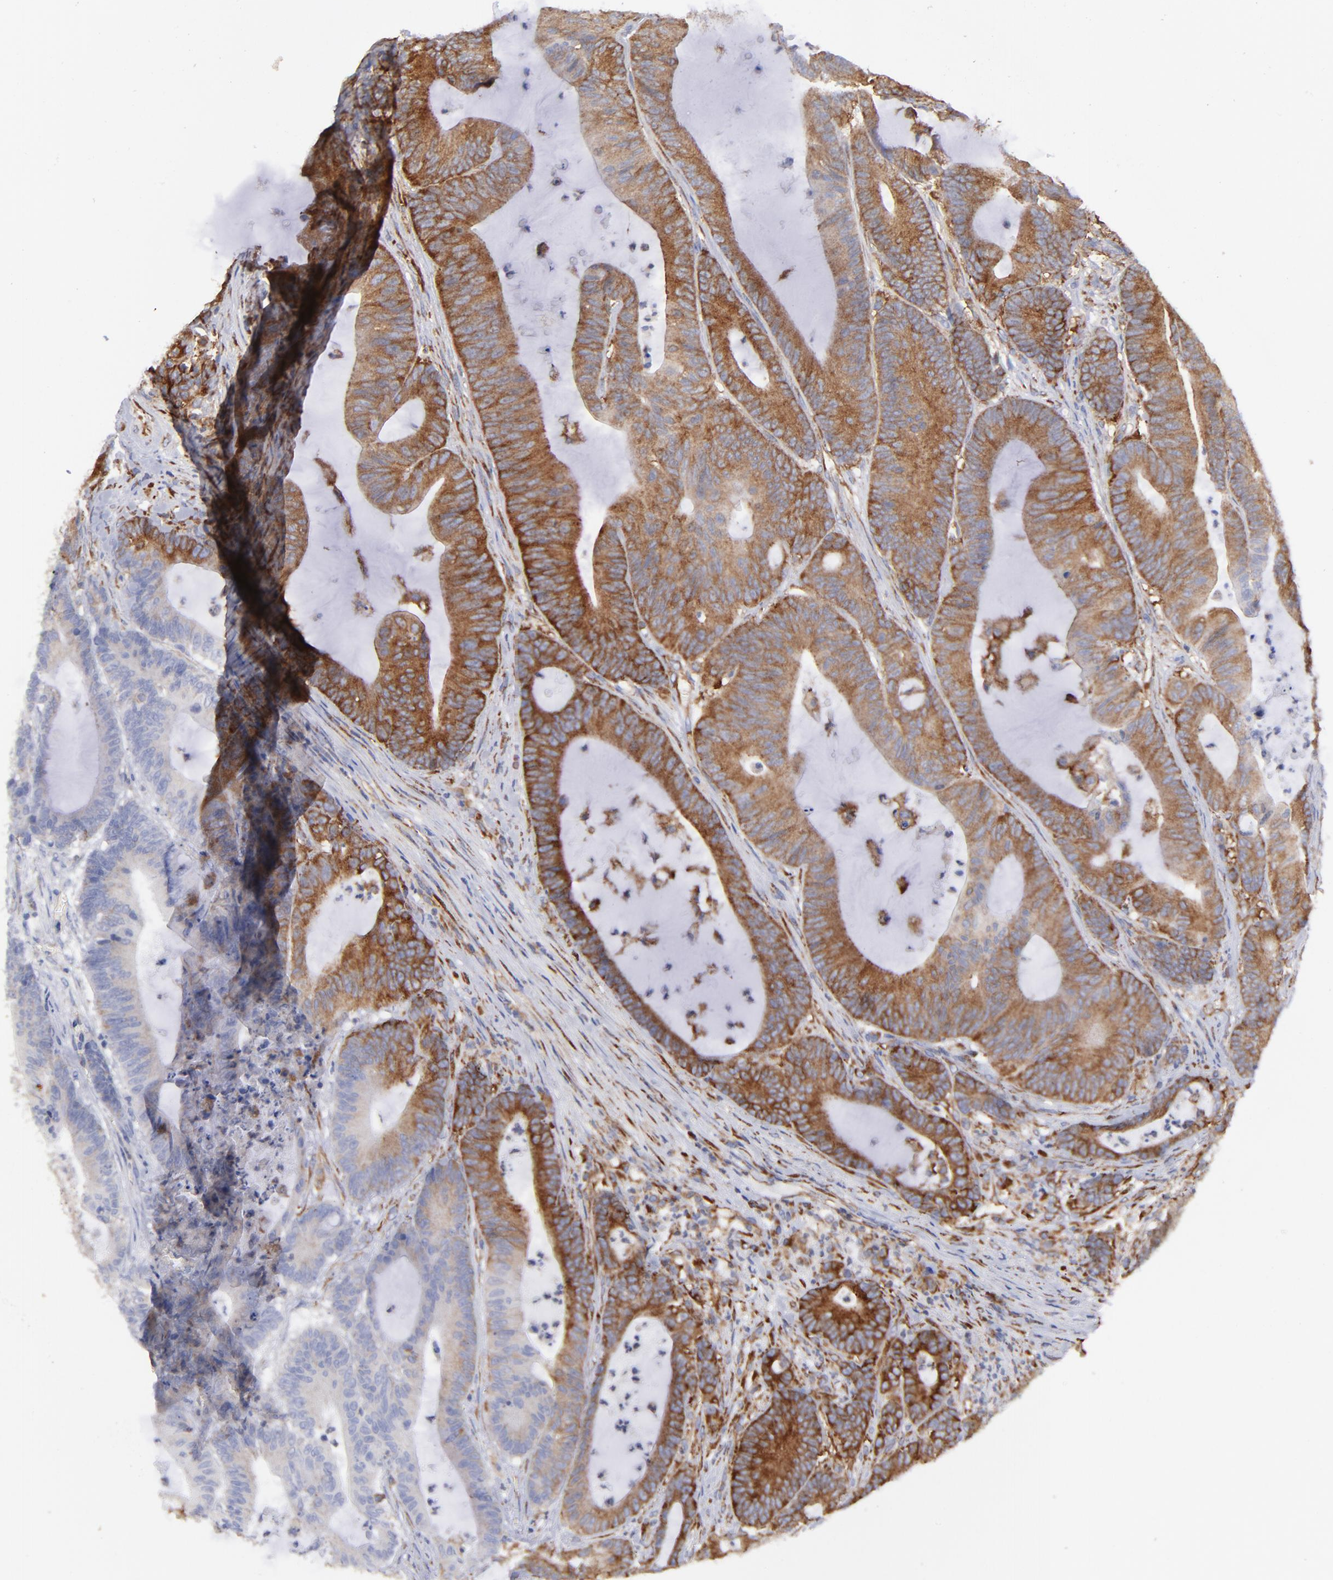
{"staining": {"intensity": "moderate", "quantity": ">75%", "location": "cytoplasmic/membranous"}, "tissue": "colorectal cancer", "cell_type": "Tumor cells", "image_type": "cancer", "snomed": [{"axis": "morphology", "description": "Adenocarcinoma, NOS"}, {"axis": "topography", "description": "Colon"}], "caption": "Colorectal cancer (adenocarcinoma) tissue reveals moderate cytoplasmic/membranous expression in approximately >75% of tumor cells", "gene": "EIF2AK2", "patient": {"sex": "female", "age": 84}}